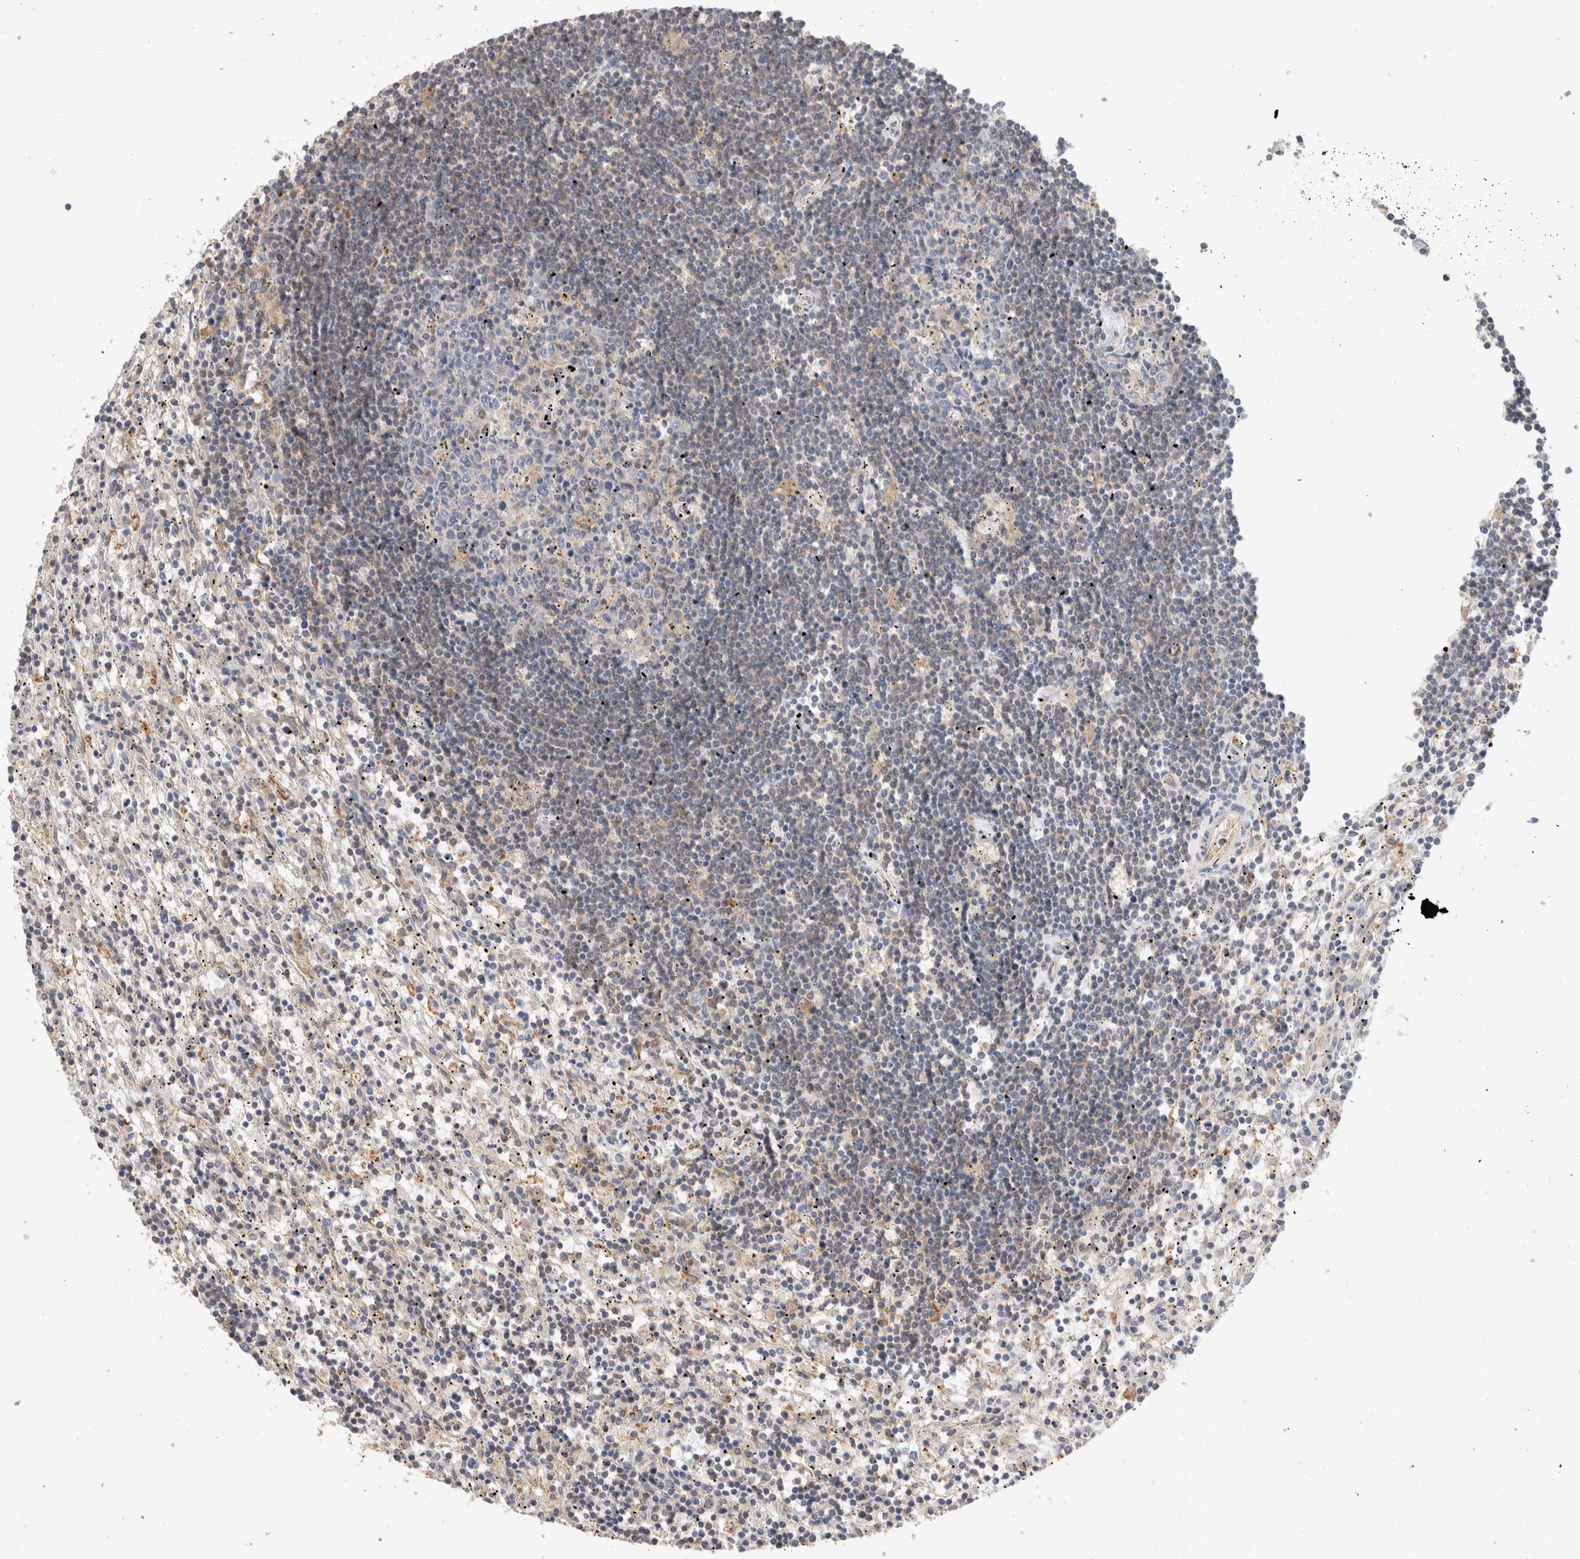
{"staining": {"intensity": "weak", "quantity": "<25%", "location": "cytoplasmic/membranous"}, "tissue": "lymphoma", "cell_type": "Tumor cells", "image_type": "cancer", "snomed": [{"axis": "morphology", "description": "Malignant lymphoma, non-Hodgkin's type, Low grade"}, {"axis": "topography", "description": "Spleen"}], "caption": "DAB immunohistochemical staining of lymphoma shows no significant staining in tumor cells.", "gene": "CFAP418", "patient": {"sex": "male", "age": 76}}